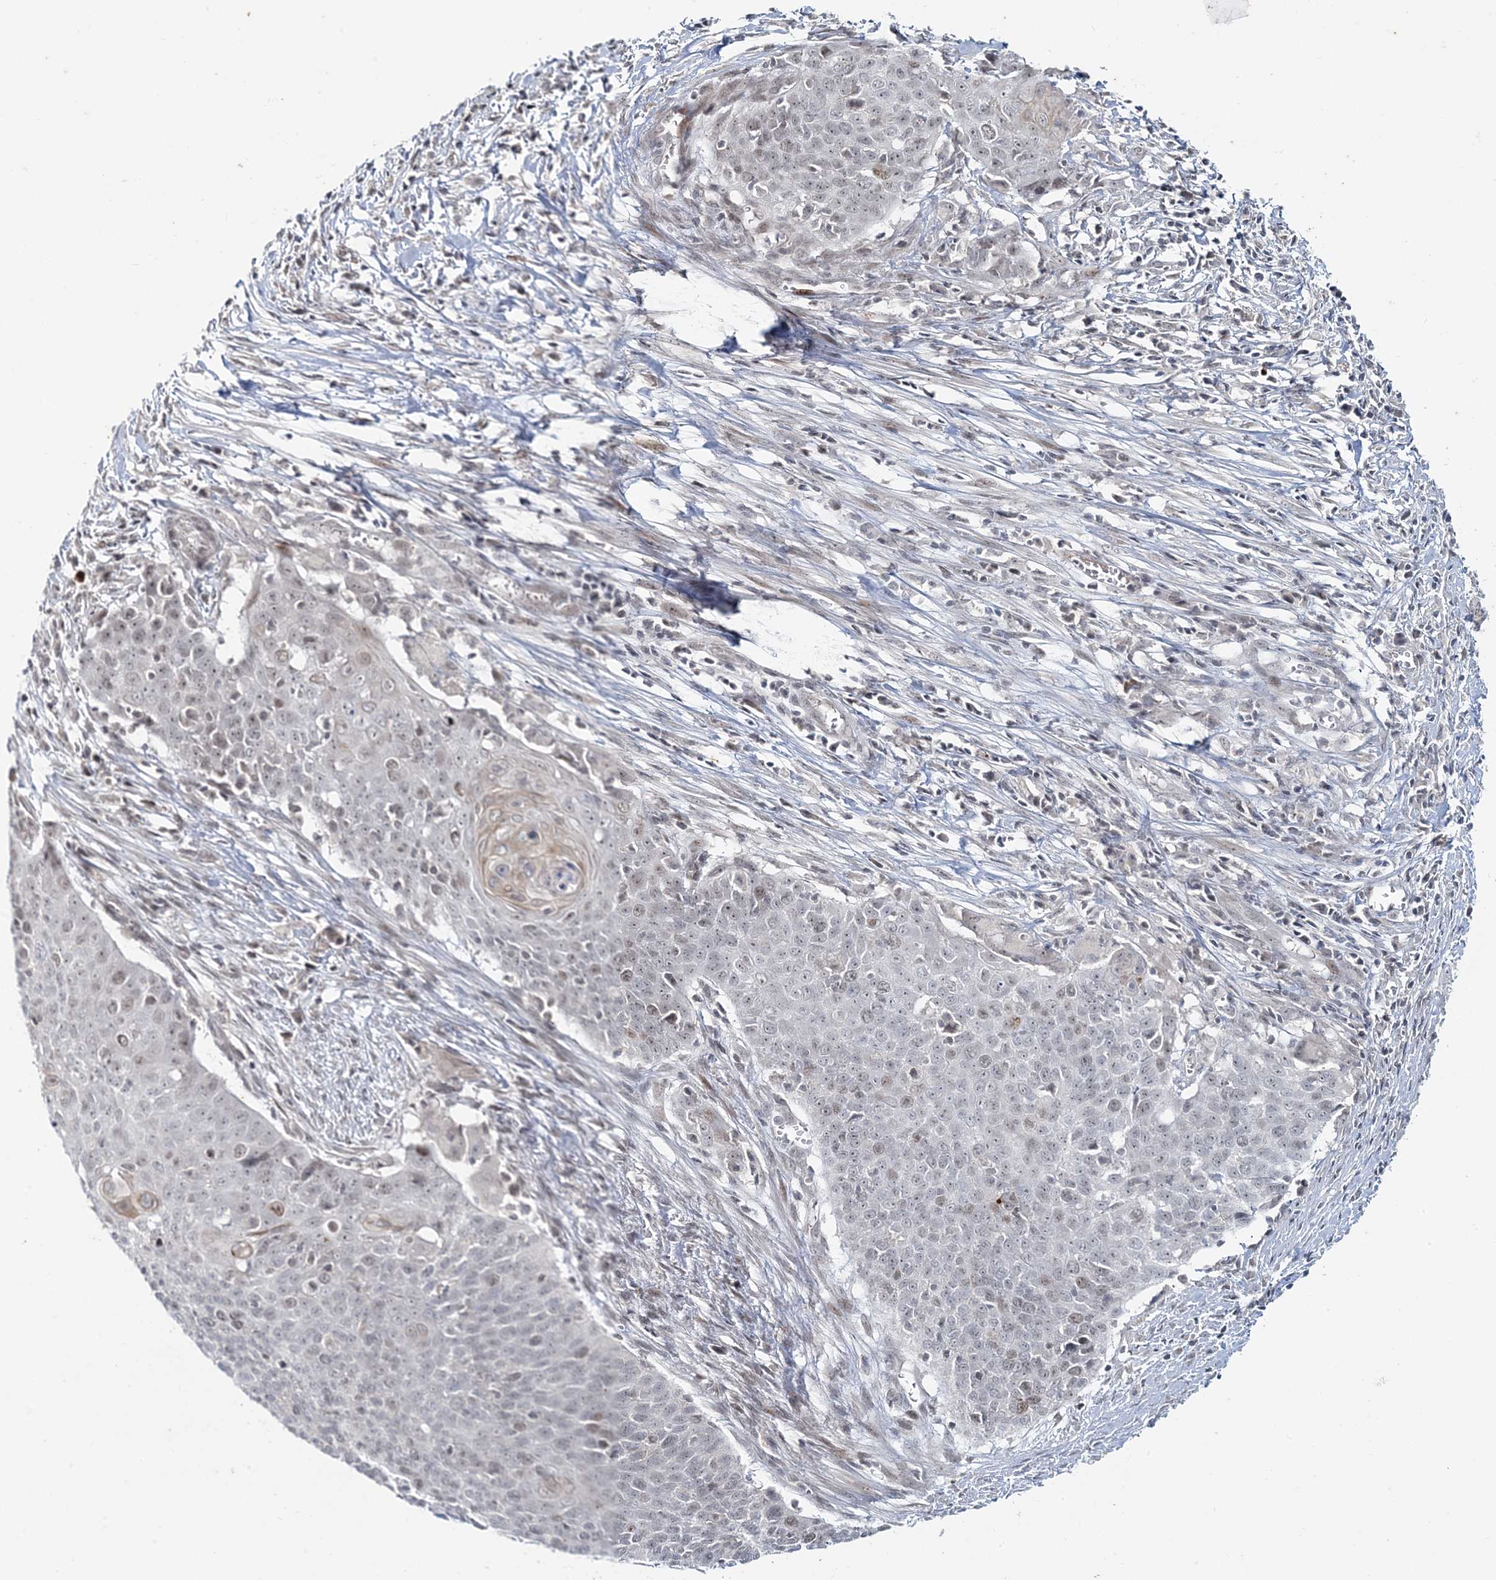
{"staining": {"intensity": "negative", "quantity": "none", "location": "none"}, "tissue": "cervical cancer", "cell_type": "Tumor cells", "image_type": "cancer", "snomed": [{"axis": "morphology", "description": "Squamous cell carcinoma, NOS"}, {"axis": "topography", "description": "Cervix"}], "caption": "Cervical cancer stained for a protein using immunohistochemistry shows no expression tumor cells.", "gene": "LEXM", "patient": {"sex": "female", "age": 39}}